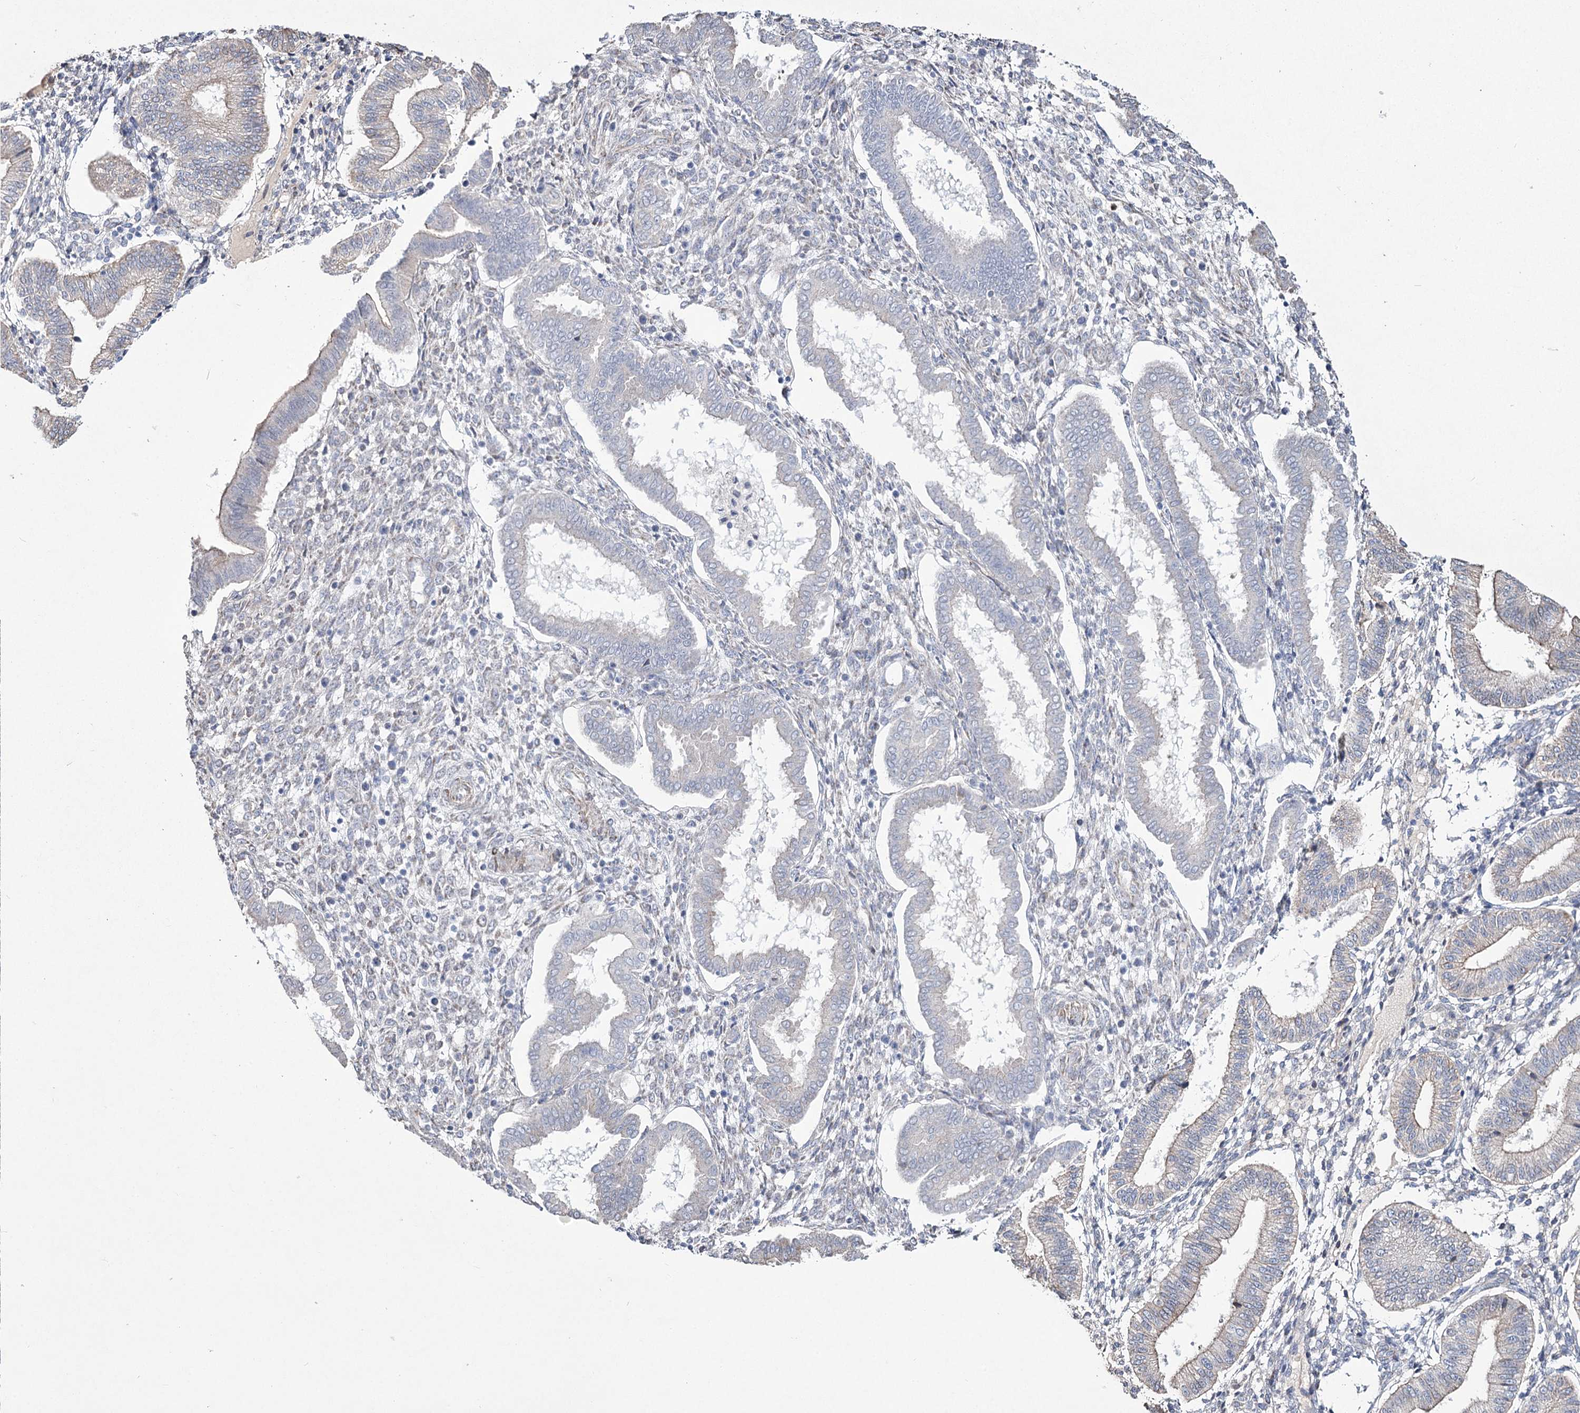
{"staining": {"intensity": "negative", "quantity": "none", "location": "none"}, "tissue": "endometrium", "cell_type": "Cells in endometrial stroma", "image_type": "normal", "snomed": [{"axis": "morphology", "description": "Normal tissue, NOS"}, {"axis": "topography", "description": "Endometrium"}], "caption": "Immunohistochemistry histopathology image of benign human endometrium stained for a protein (brown), which displays no expression in cells in endometrial stroma.", "gene": "ME3", "patient": {"sex": "female", "age": 24}}